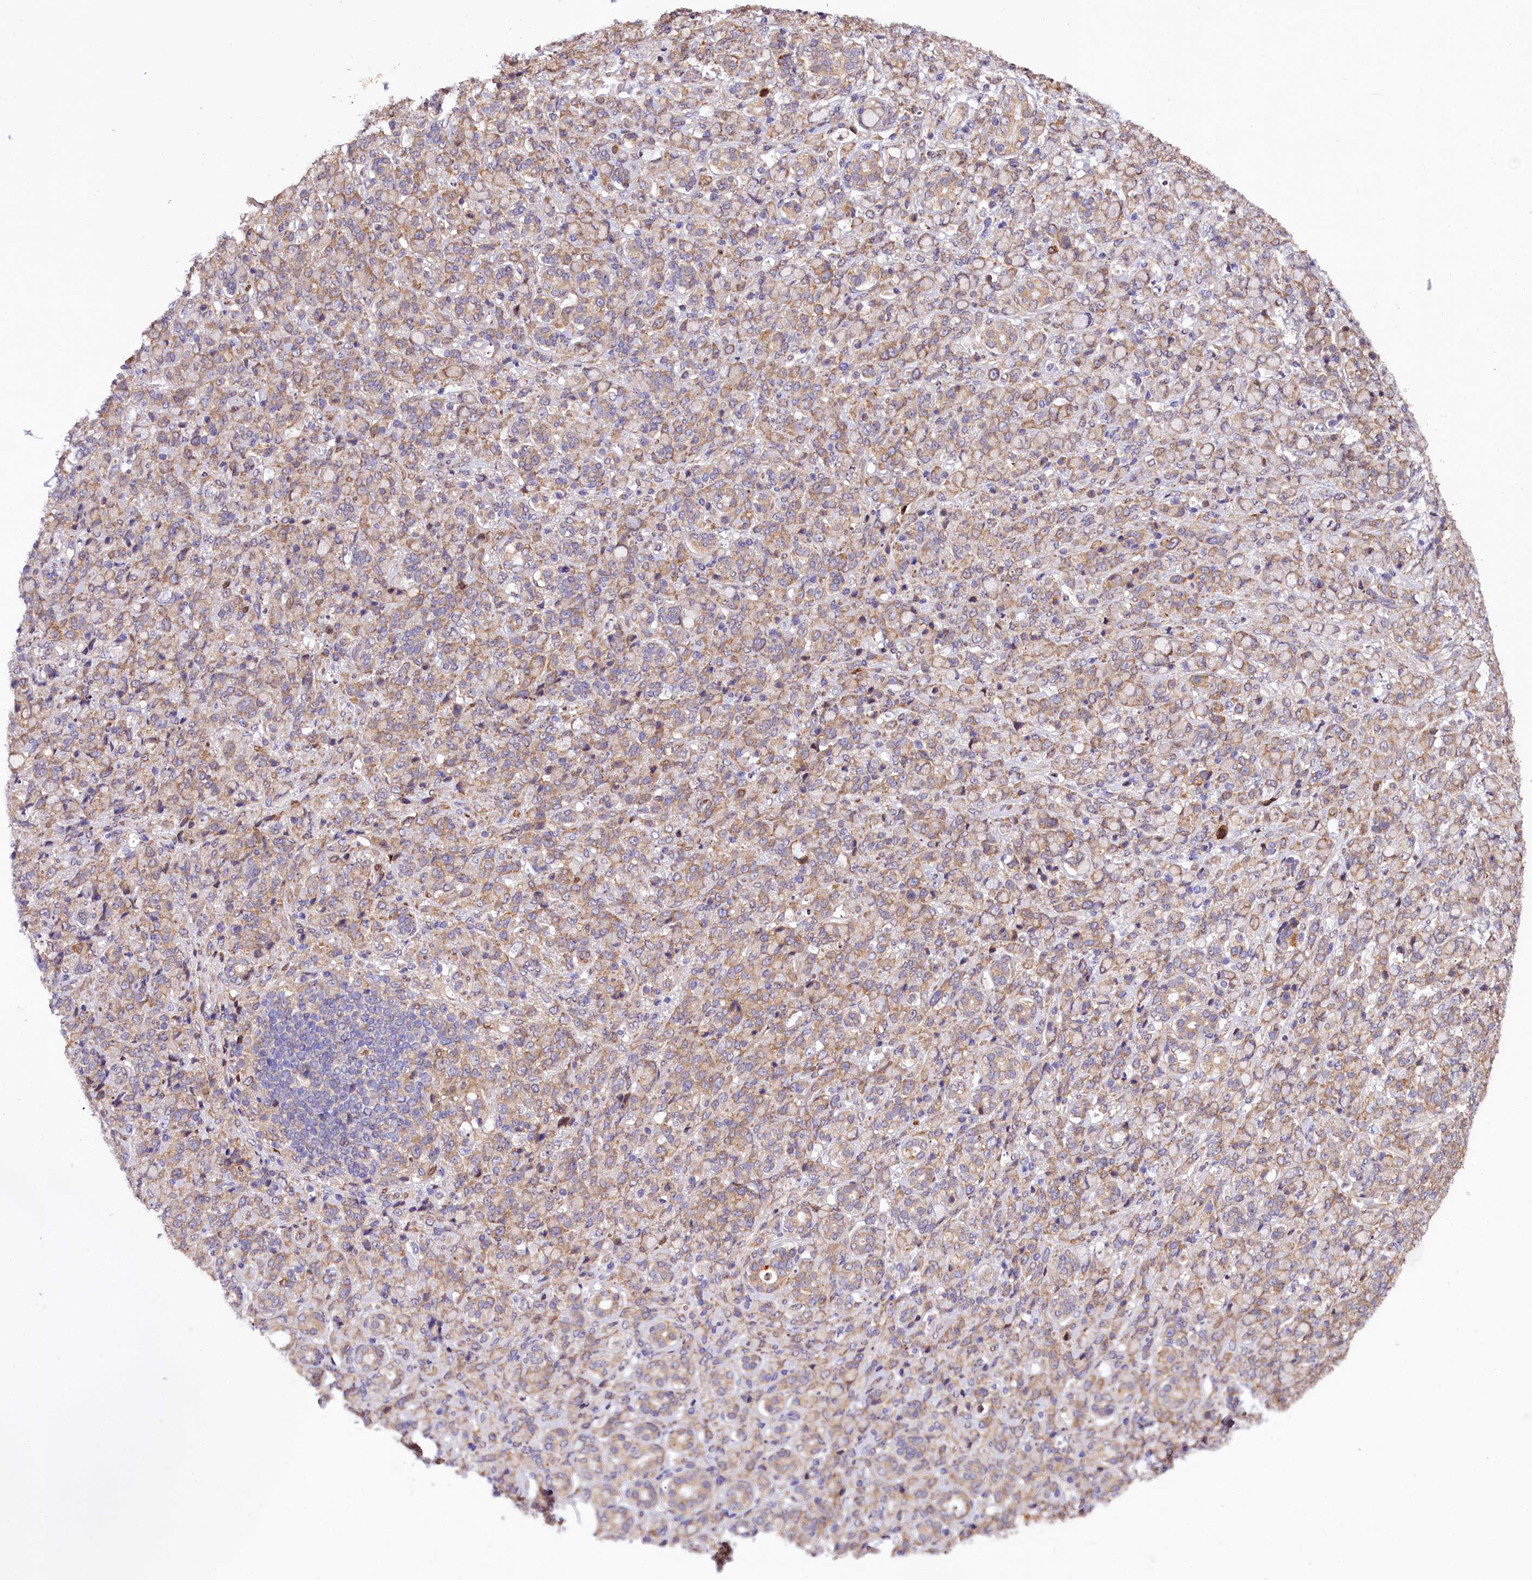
{"staining": {"intensity": "moderate", "quantity": ">75%", "location": "cytoplasmic/membranous"}, "tissue": "stomach cancer", "cell_type": "Tumor cells", "image_type": "cancer", "snomed": [{"axis": "morphology", "description": "Adenocarcinoma, NOS"}, {"axis": "topography", "description": "Stomach"}], "caption": "DAB (3,3'-diaminobenzidine) immunohistochemical staining of stomach adenocarcinoma displays moderate cytoplasmic/membranous protein expression in approximately >75% of tumor cells.", "gene": "PDZRN3", "patient": {"sex": "female", "age": 79}}